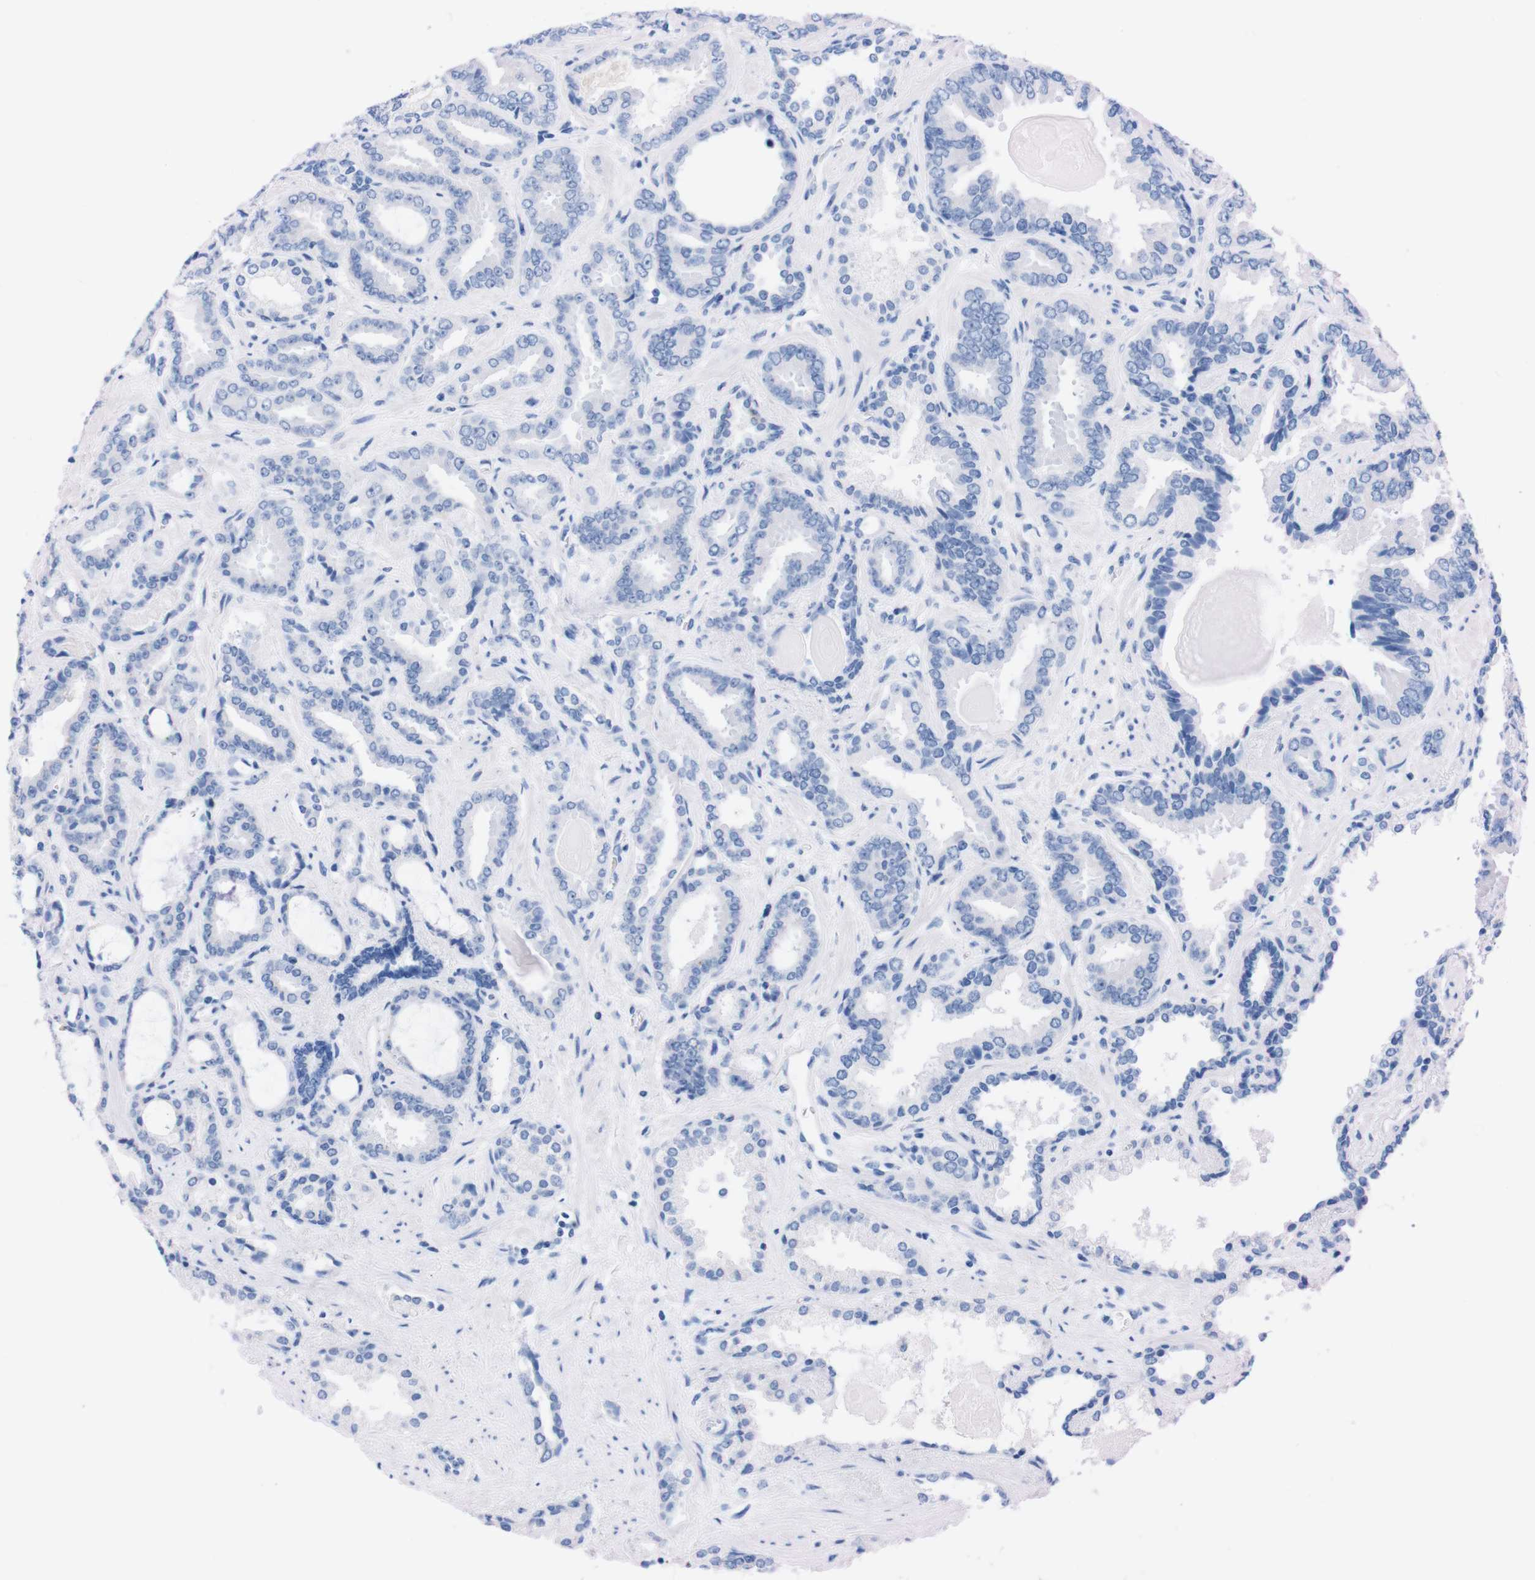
{"staining": {"intensity": "negative", "quantity": "none", "location": "none"}, "tissue": "prostate cancer", "cell_type": "Tumor cells", "image_type": "cancer", "snomed": [{"axis": "morphology", "description": "Adenocarcinoma, Low grade"}, {"axis": "topography", "description": "Prostate"}], "caption": "Immunohistochemical staining of prostate cancer reveals no significant positivity in tumor cells.", "gene": "P2RY12", "patient": {"sex": "male", "age": 60}}